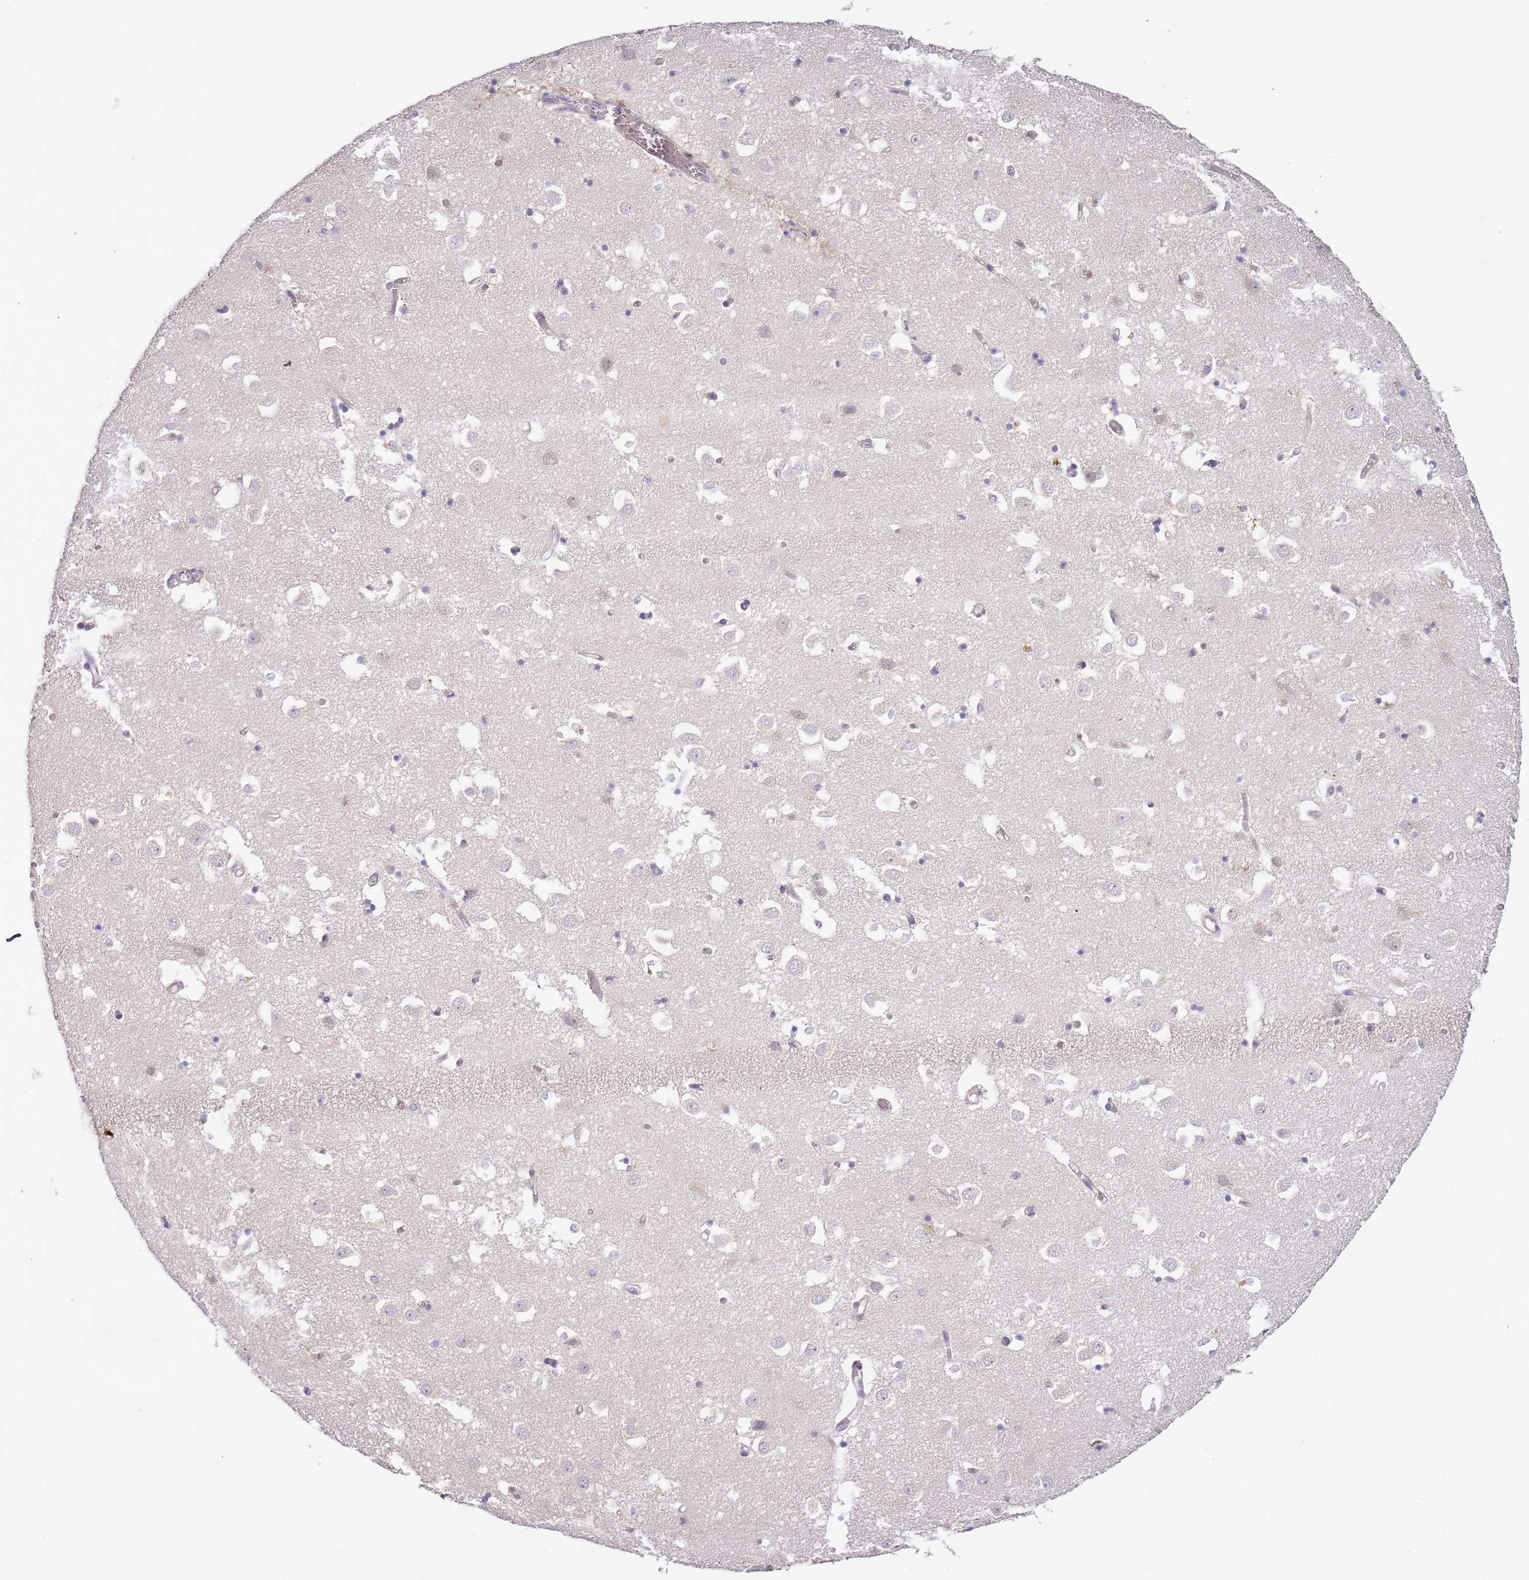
{"staining": {"intensity": "moderate", "quantity": "<25%", "location": "nuclear"}, "tissue": "caudate", "cell_type": "Glial cells", "image_type": "normal", "snomed": [{"axis": "morphology", "description": "Normal tissue, NOS"}, {"axis": "topography", "description": "Lateral ventricle wall"}], "caption": "Glial cells exhibit low levels of moderate nuclear expression in approximately <25% of cells in normal human caudate.", "gene": "GSTO2", "patient": {"sex": "male", "age": 70}}